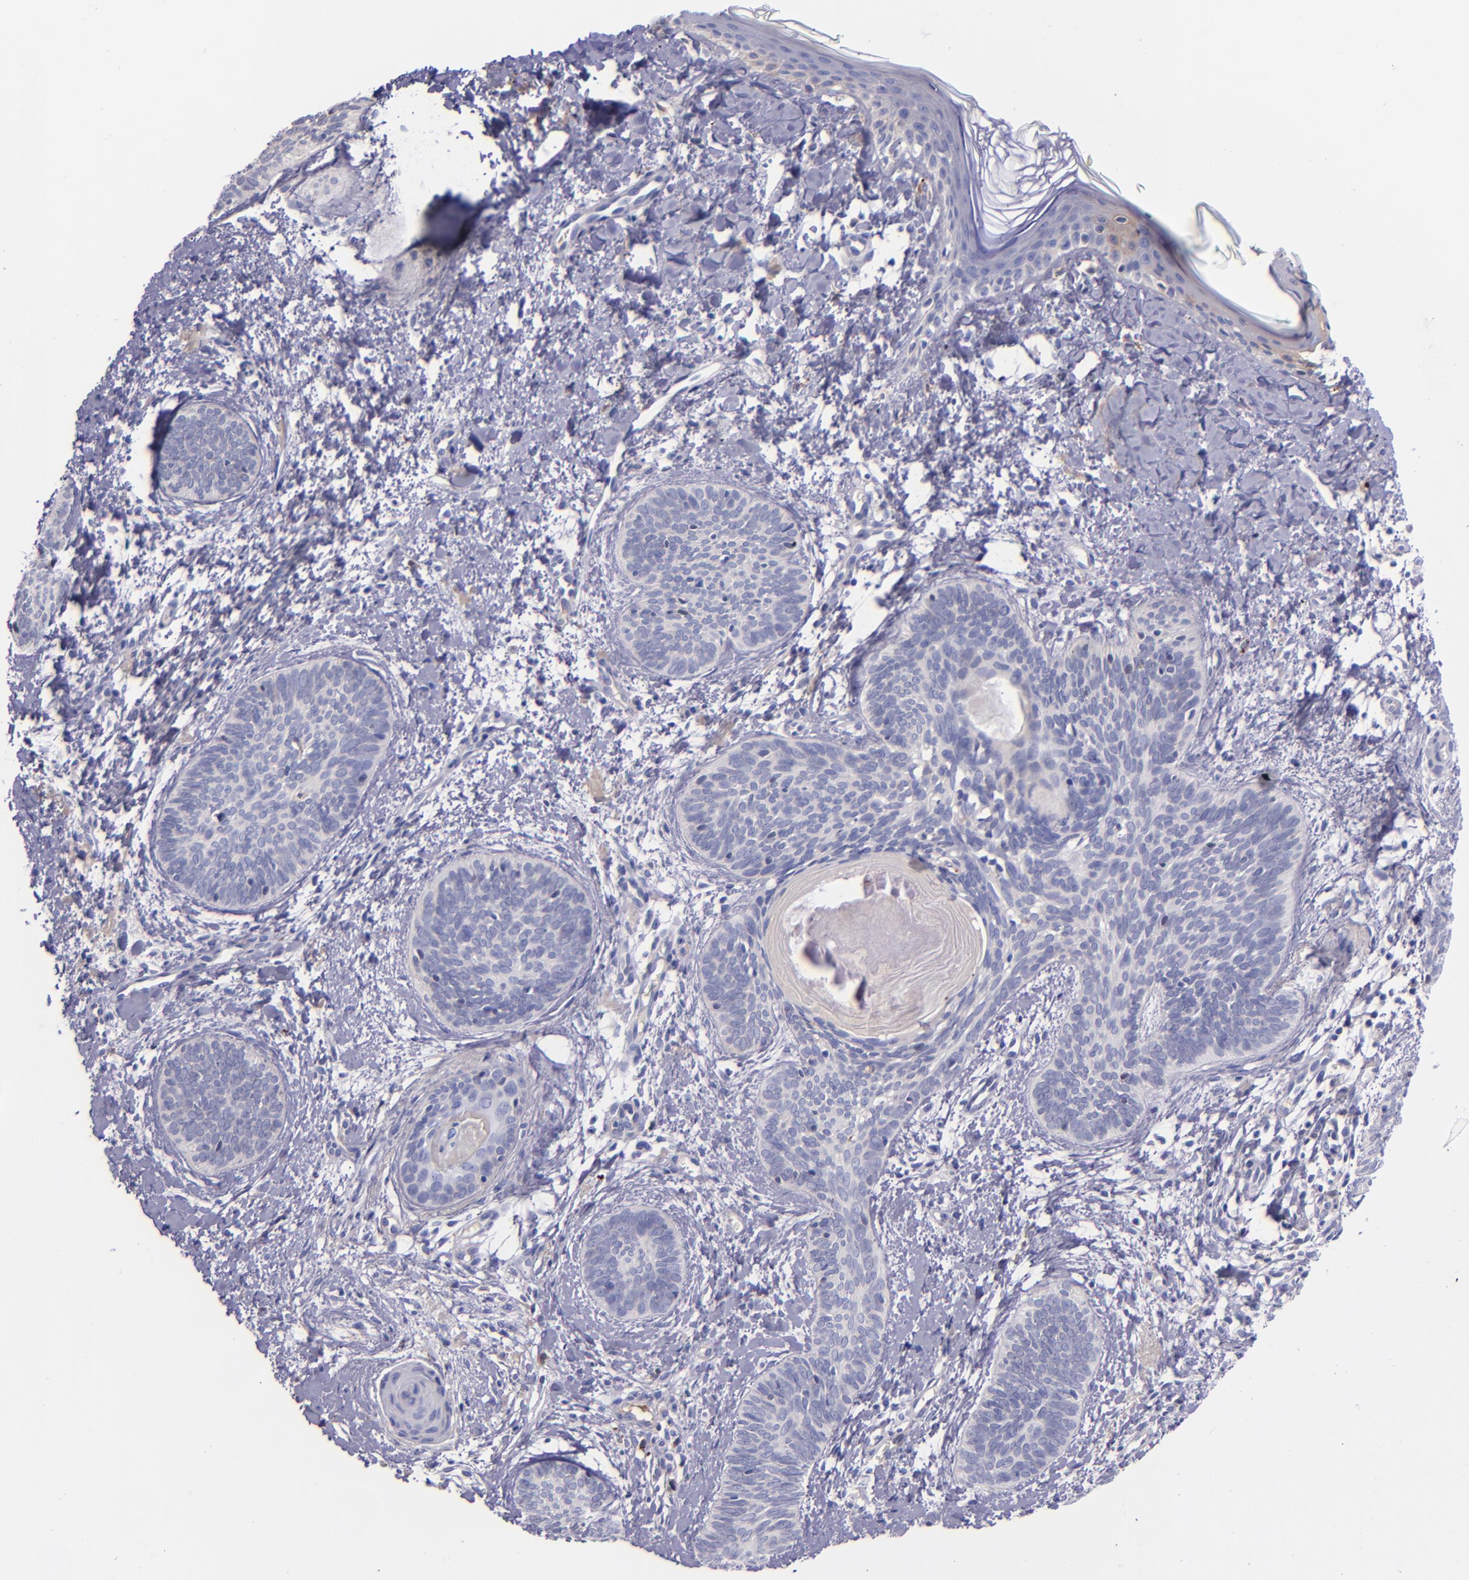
{"staining": {"intensity": "negative", "quantity": "none", "location": "none"}, "tissue": "skin cancer", "cell_type": "Tumor cells", "image_type": "cancer", "snomed": [{"axis": "morphology", "description": "Basal cell carcinoma"}, {"axis": "topography", "description": "Skin"}], "caption": "IHC photomicrograph of human skin cancer stained for a protein (brown), which reveals no expression in tumor cells.", "gene": "KNG1", "patient": {"sex": "female", "age": 81}}